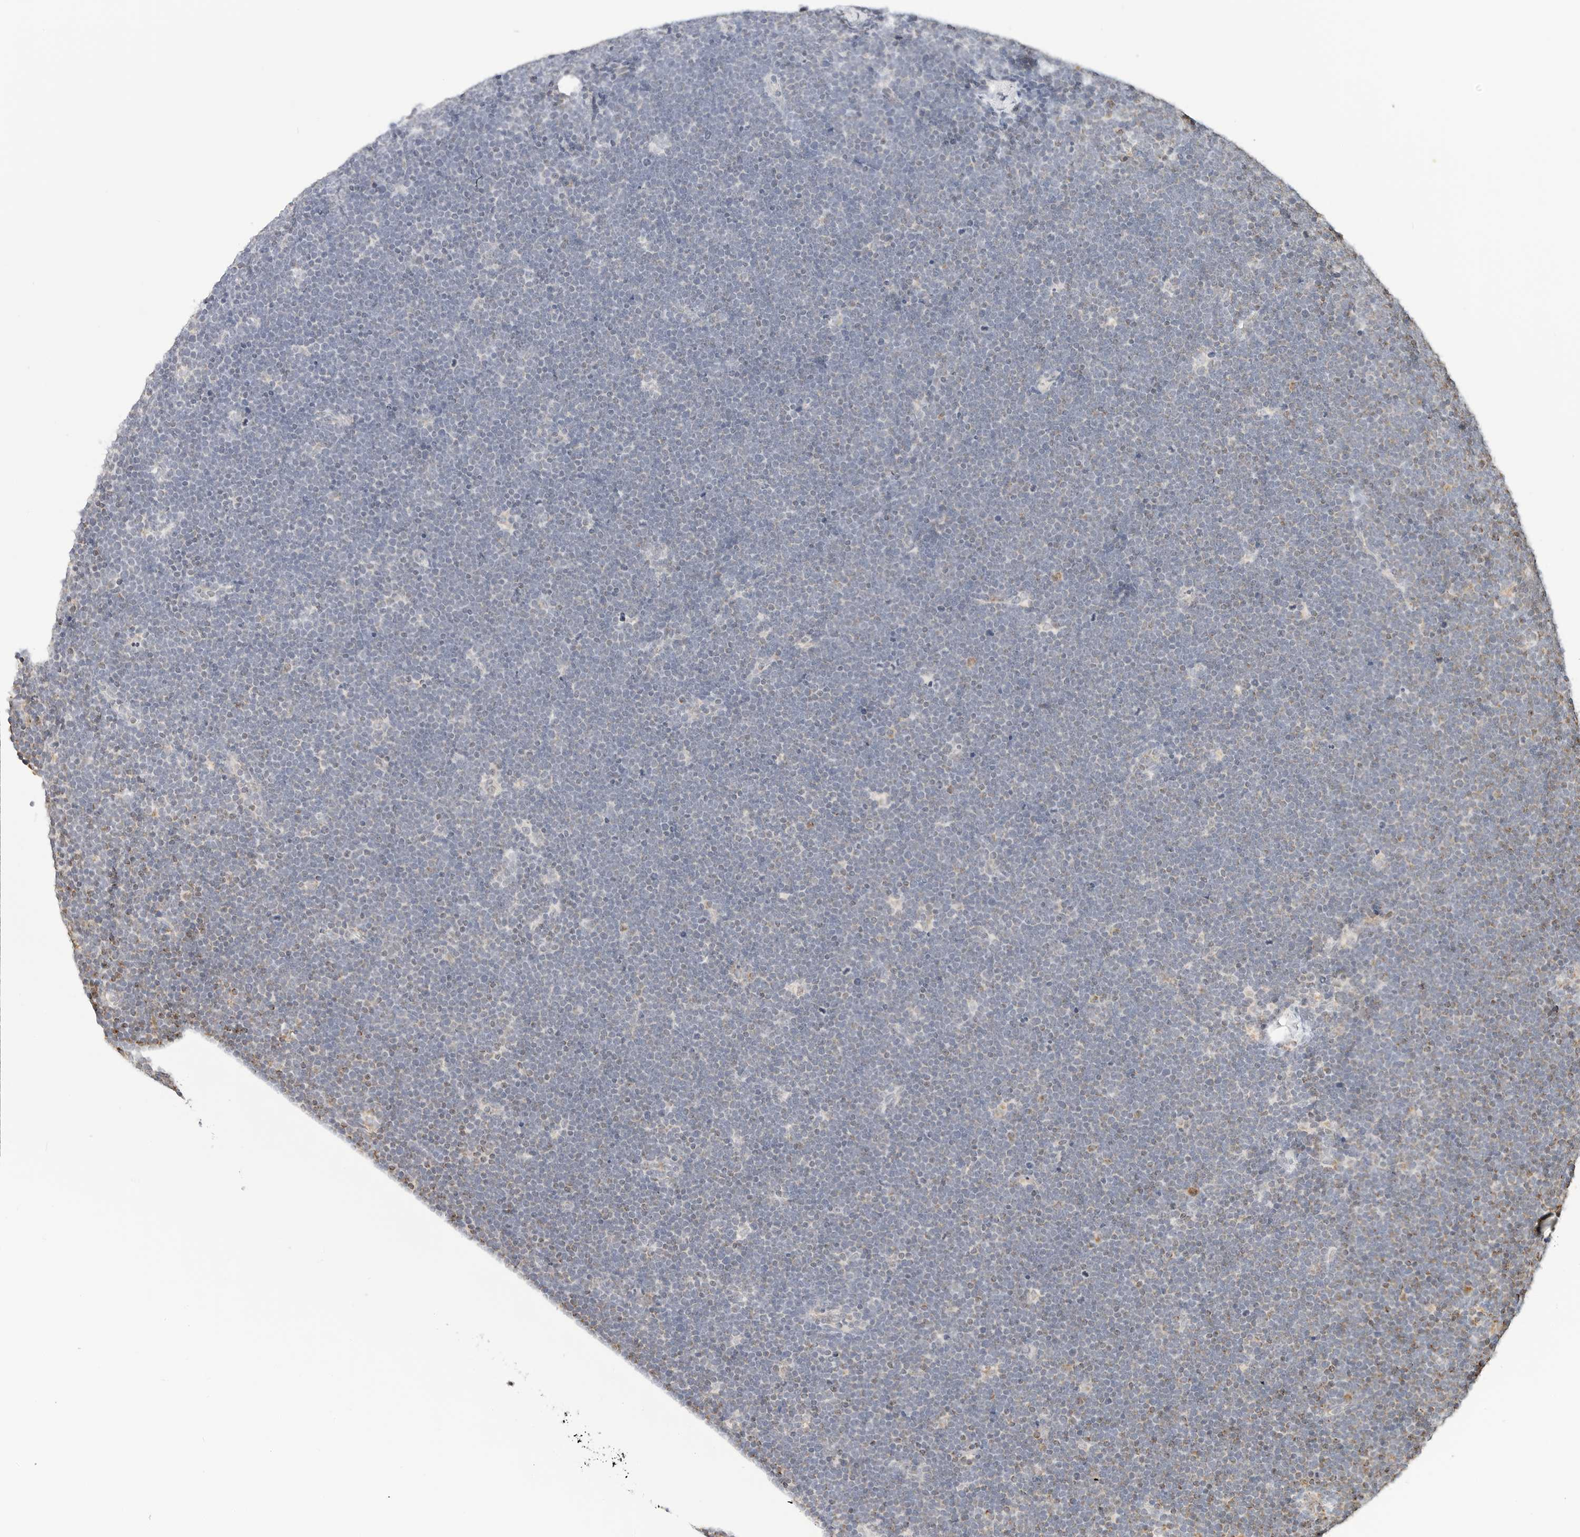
{"staining": {"intensity": "negative", "quantity": "none", "location": "none"}, "tissue": "lymphoma", "cell_type": "Tumor cells", "image_type": "cancer", "snomed": [{"axis": "morphology", "description": "Malignant lymphoma, non-Hodgkin's type, High grade"}, {"axis": "topography", "description": "Lymph node"}], "caption": "Tumor cells show no significant protein staining in high-grade malignant lymphoma, non-Hodgkin's type.", "gene": "ATL1", "patient": {"sex": "male", "age": 13}}